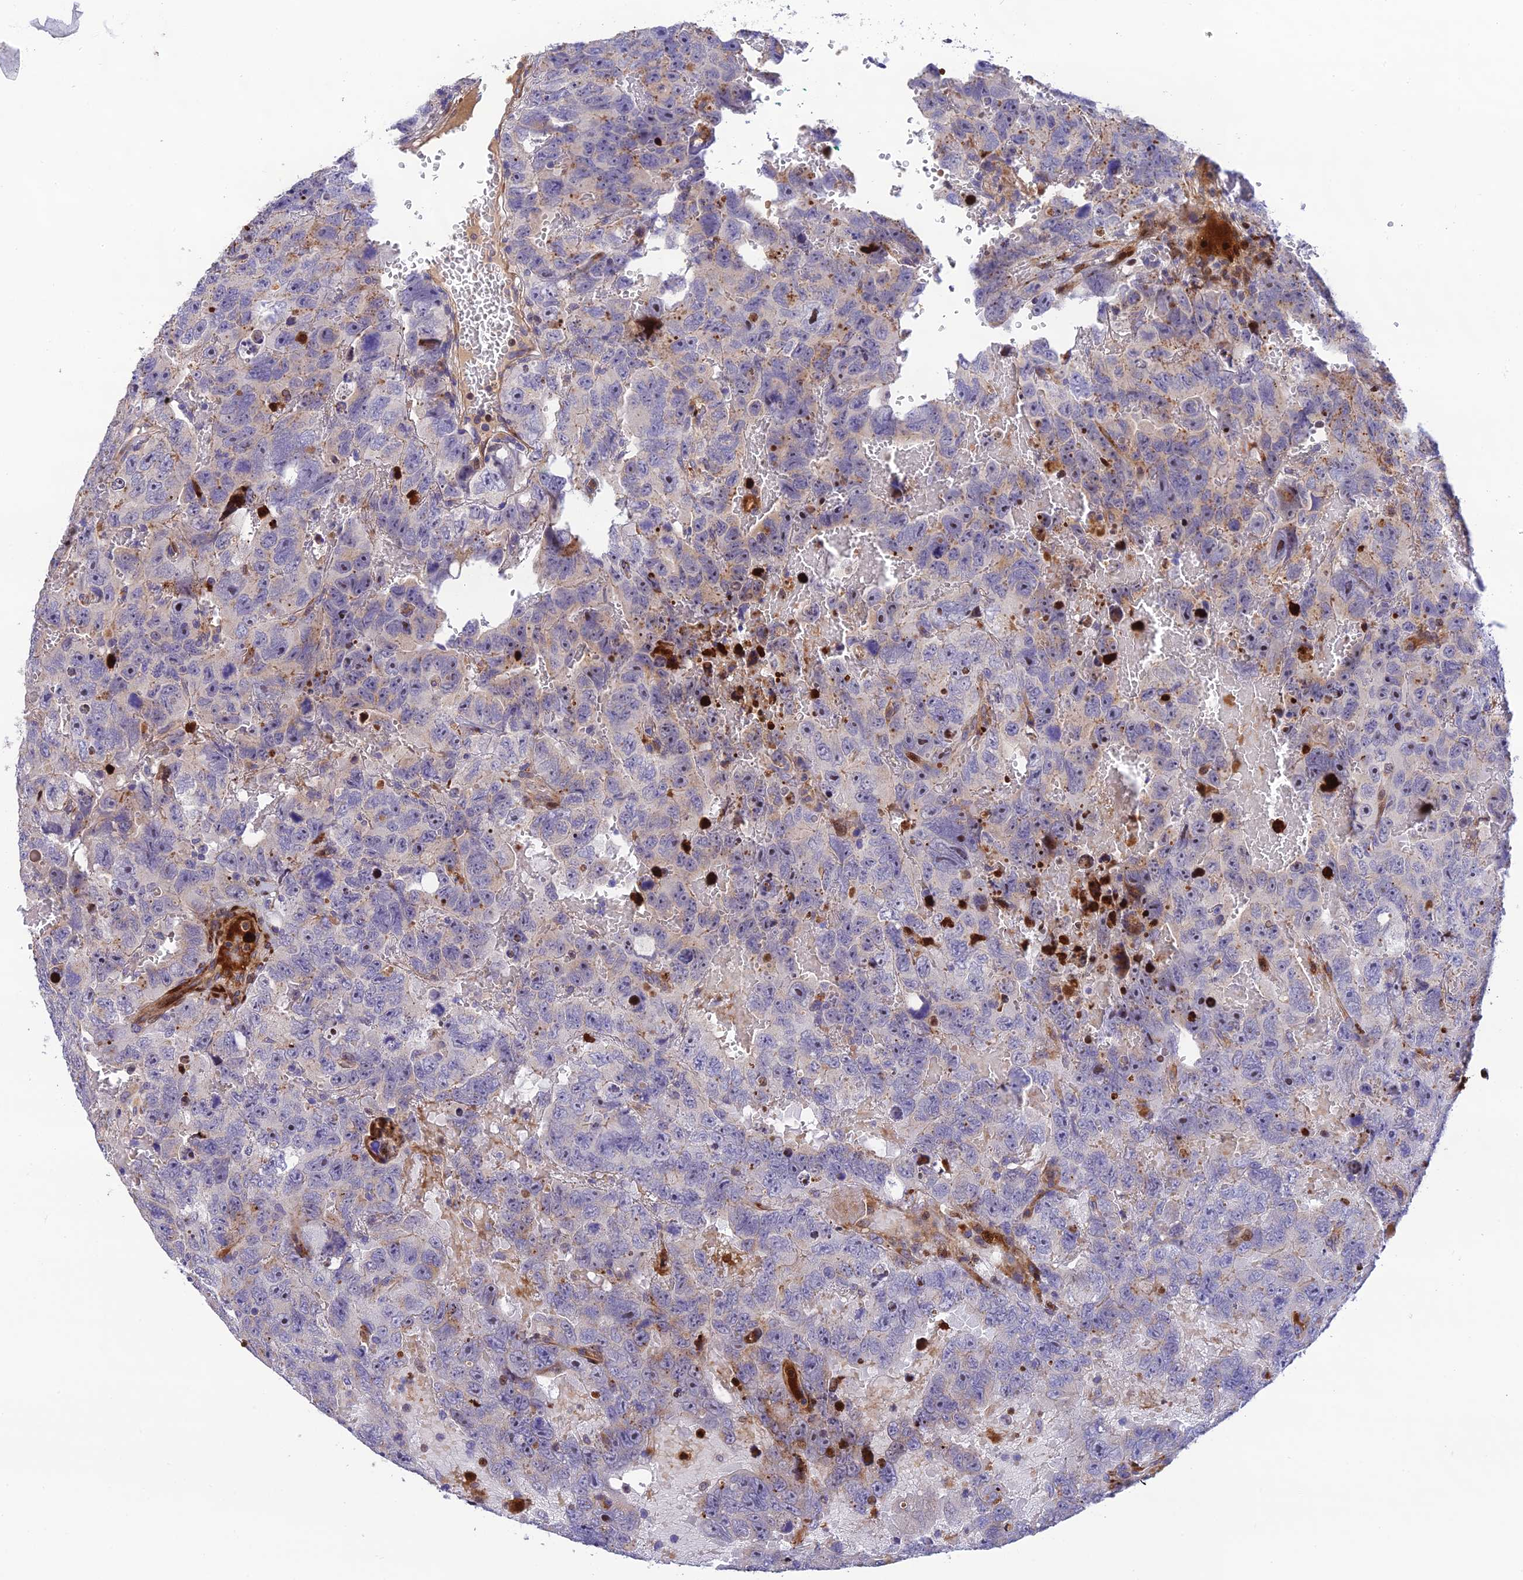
{"staining": {"intensity": "negative", "quantity": "none", "location": "none"}, "tissue": "testis cancer", "cell_type": "Tumor cells", "image_type": "cancer", "snomed": [{"axis": "morphology", "description": "Carcinoma, Embryonal, NOS"}, {"axis": "topography", "description": "Testis"}], "caption": "A high-resolution photomicrograph shows immunohistochemistry (IHC) staining of testis cancer (embryonal carcinoma), which reveals no significant expression in tumor cells.", "gene": "CPSF4L", "patient": {"sex": "male", "age": 45}}